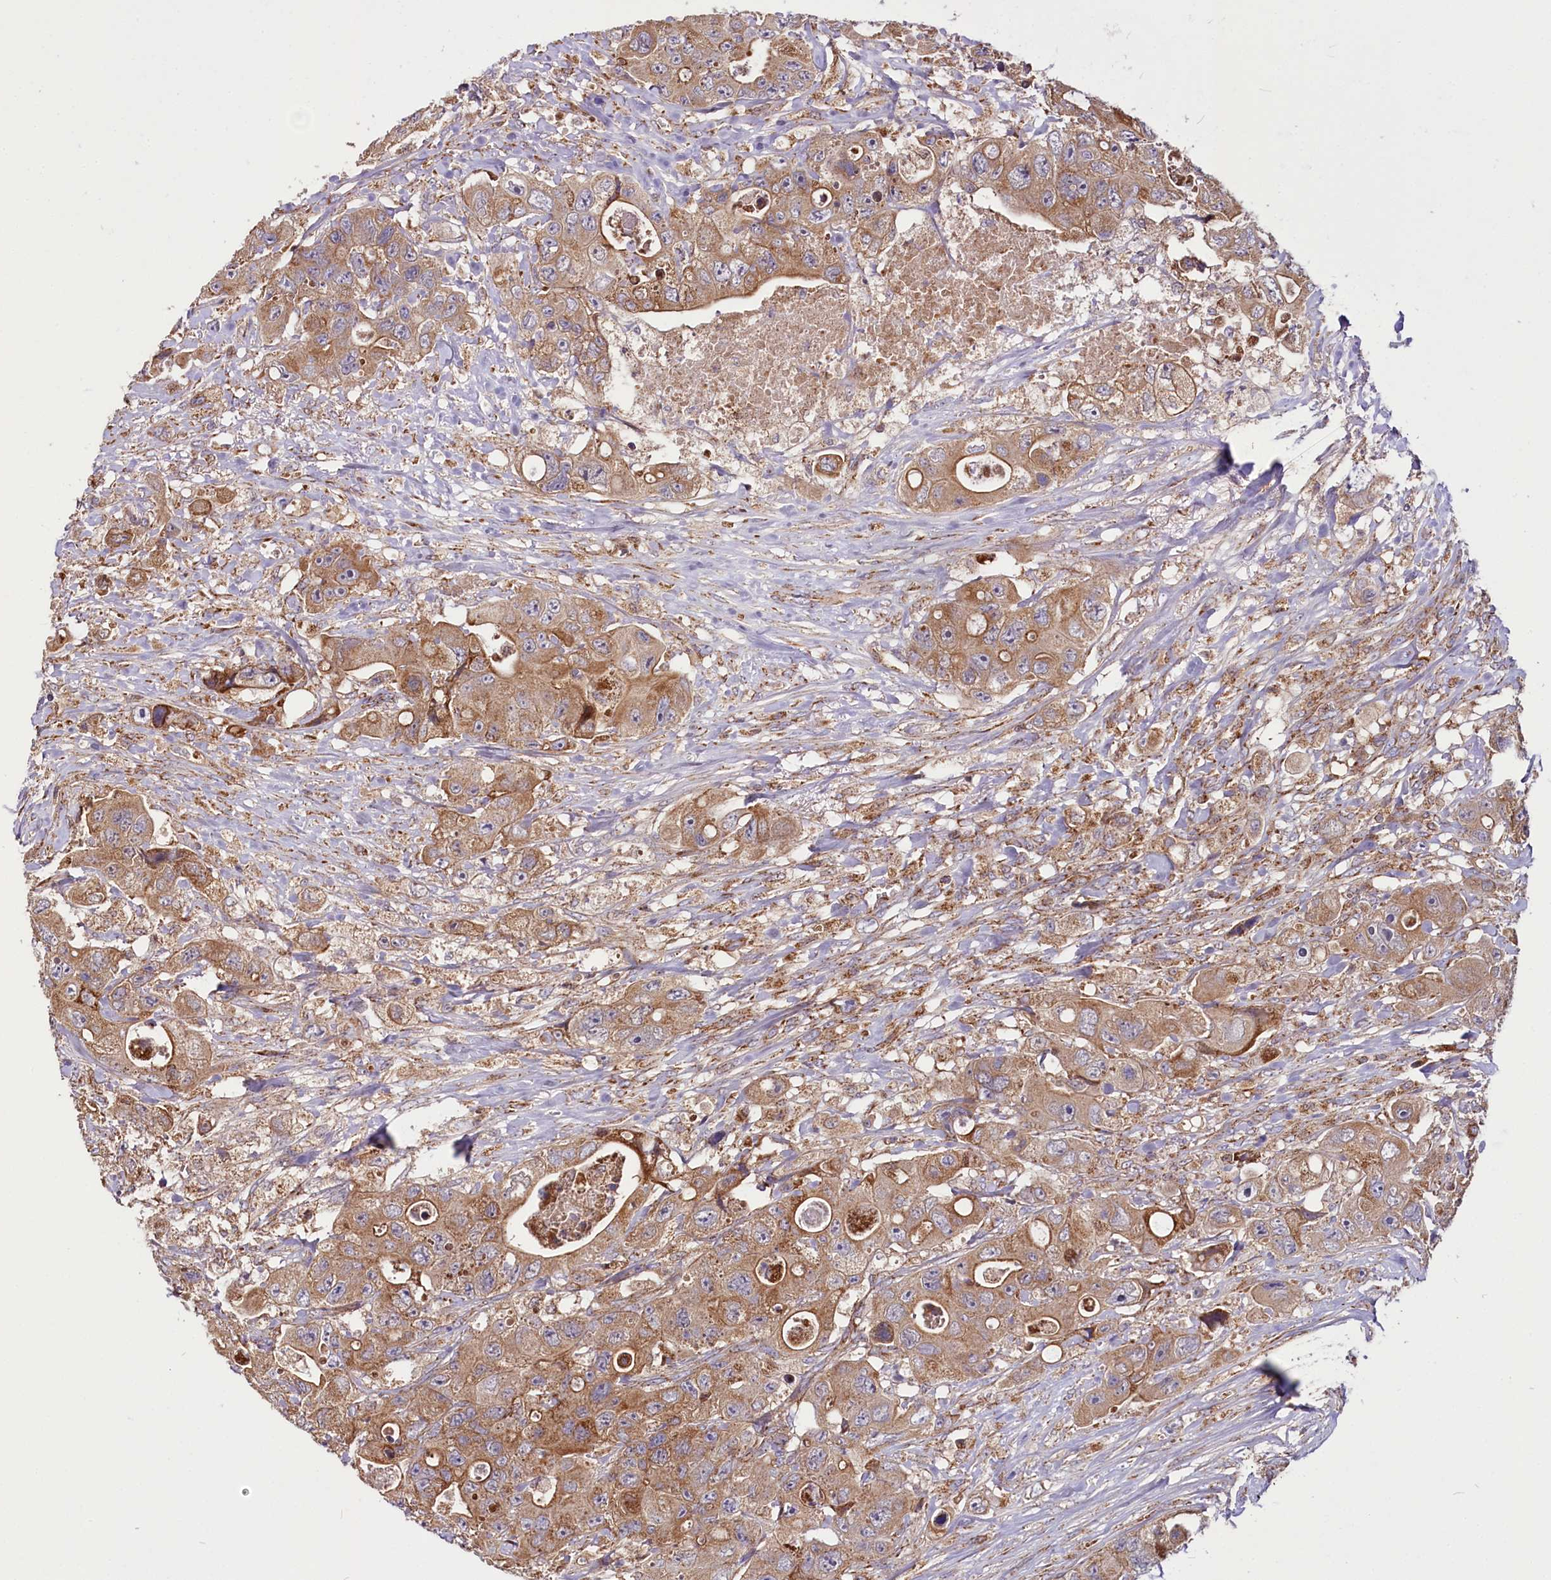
{"staining": {"intensity": "moderate", "quantity": ">75%", "location": "cytoplasmic/membranous"}, "tissue": "colorectal cancer", "cell_type": "Tumor cells", "image_type": "cancer", "snomed": [{"axis": "morphology", "description": "Adenocarcinoma, NOS"}, {"axis": "topography", "description": "Colon"}], "caption": "Protein staining of colorectal cancer tissue demonstrates moderate cytoplasmic/membranous staining in about >75% of tumor cells.", "gene": "NUDT15", "patient": {"sex": "female", "age": 46}}